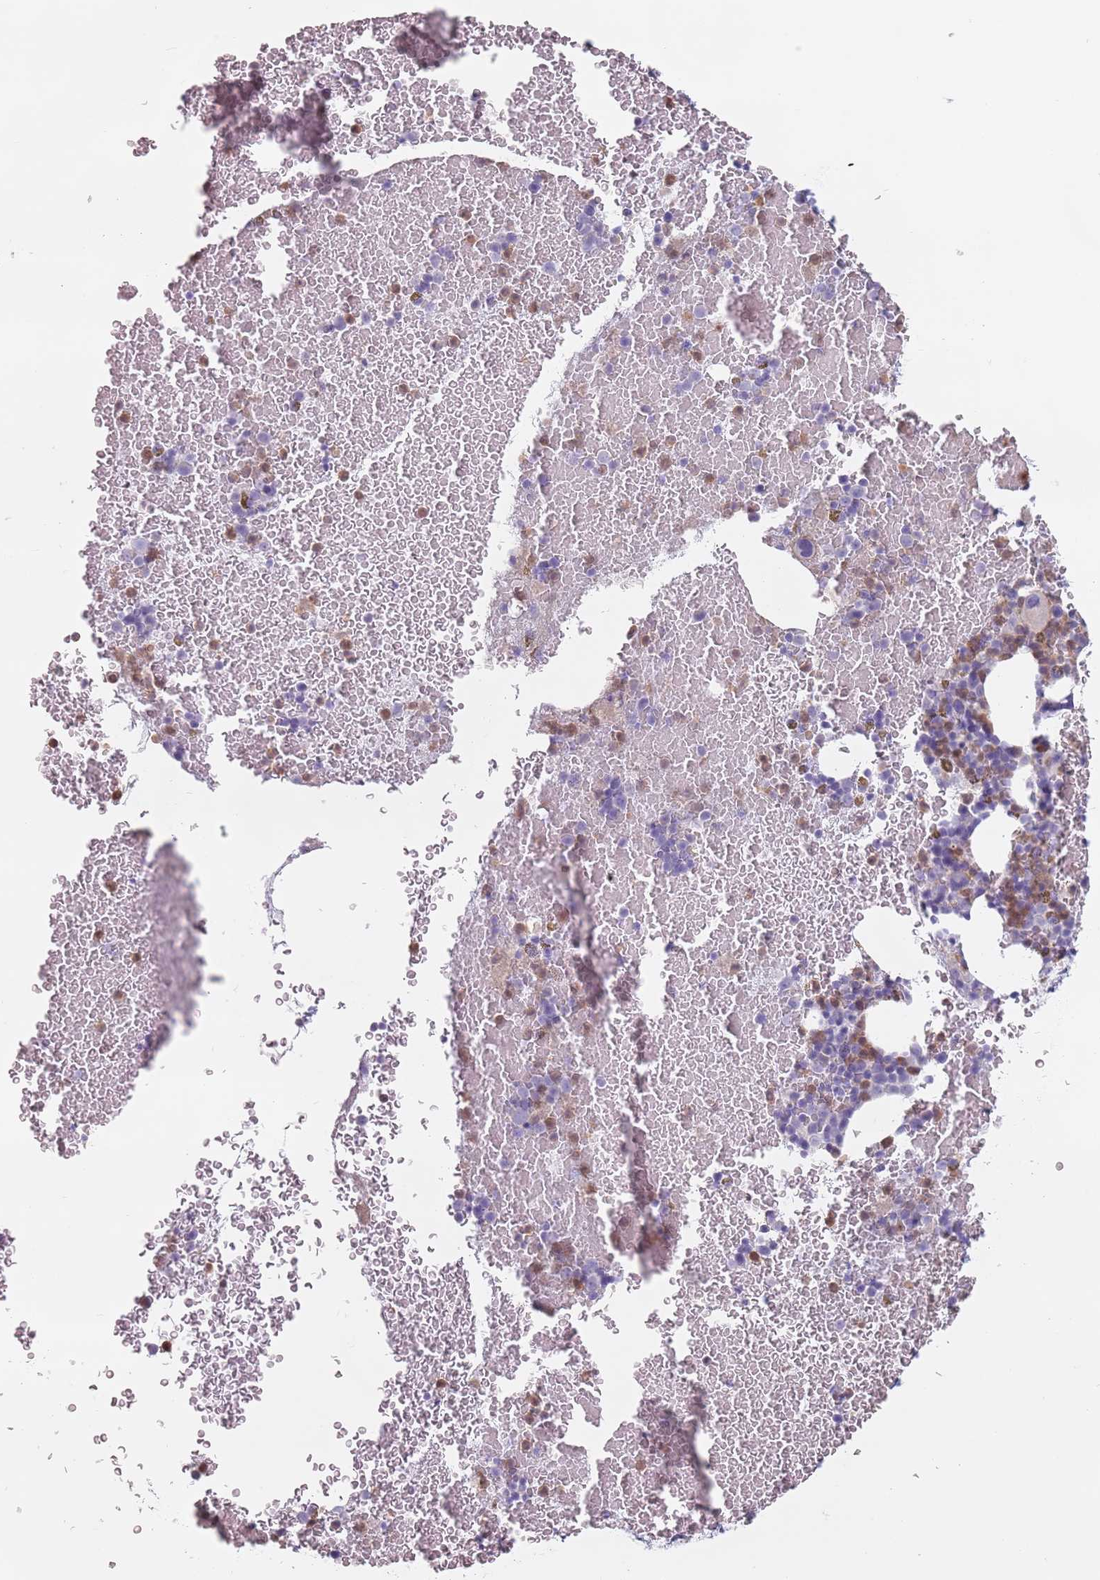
{"staining": {"intensity": "moderate", "quantity": "<25%", "location": "cytoplasmic/membranous"}, "tissue": "bone marrow", "cell_type": "Hematopoietic cells", "image_type": "normal", "snomed": [{"axis": "morphology", "description": "Normal tissue, NOS"}, {"axis": "topography", "description": "Bone marrow"}], "caption": "A photomicrograph of bone marrow stained for a protein demonstrates moderate cytoplasmic/membranous brown staining in hematopoietic cells. The staining was performed using DAB (3,3'-diaminobenzidine), with brown indicating positive protein expression. Nuclei are stained blue with hematoxylin.", "gene": "ZNF584", "patient": {"sex": "female", "age": 48}}